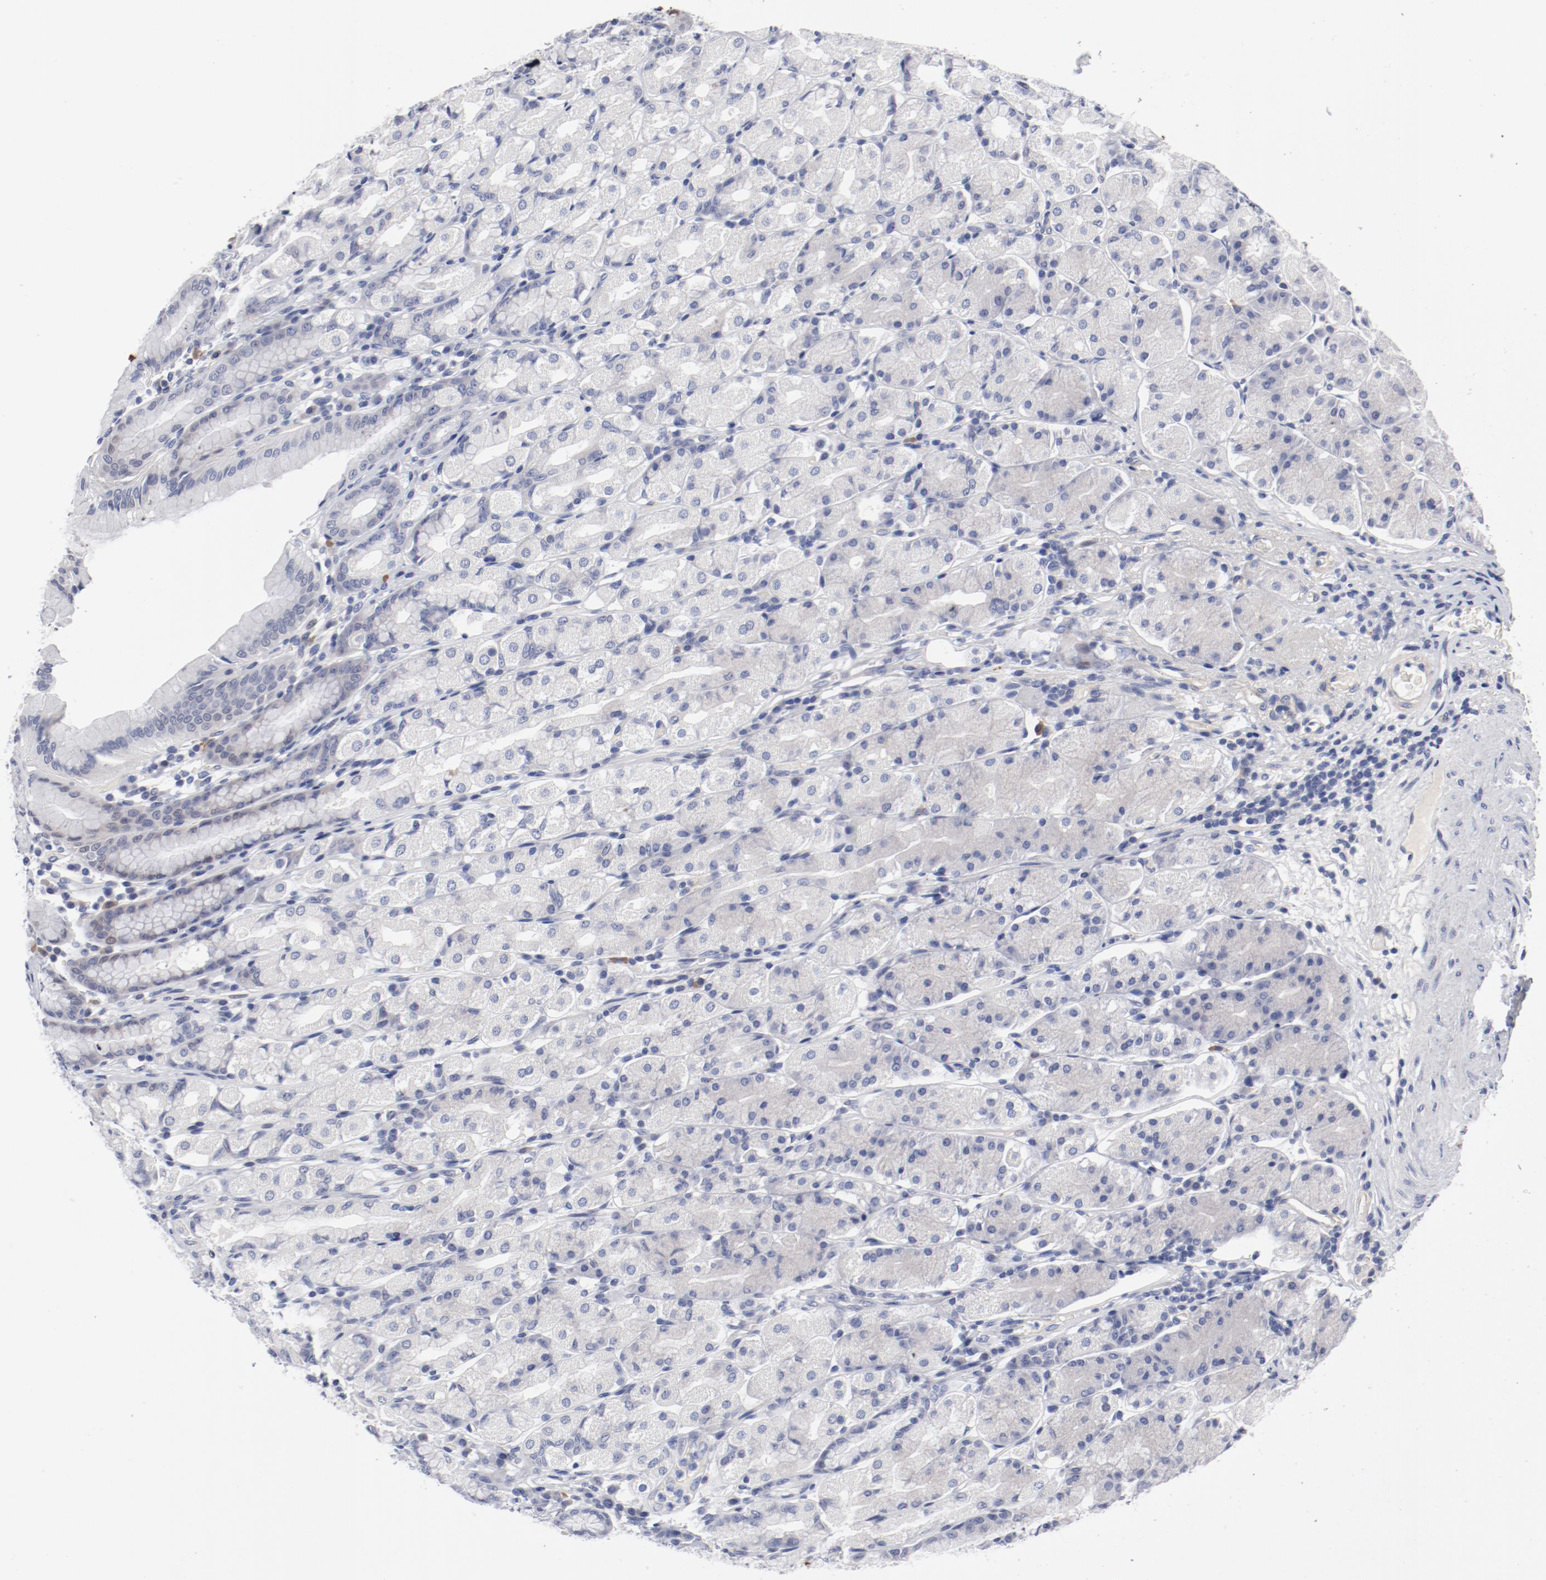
{"staining": {"intensity": "negative", "quantity": "none", "location": "none"}, "tissue": "stomach", "cell_type": "Glandular cells", "image_type": "normal", "snomed": [{"axis": "morphology", "description": "Normal tissue, NOS"}, {"axis": "topography", "description": "Stomach, upper"}], "caption": "The histopathology image displays no significant positivity in glandular cells of stomach.", "gene": "KCNK13", "patient": {"sex": "male", "age": 68}}